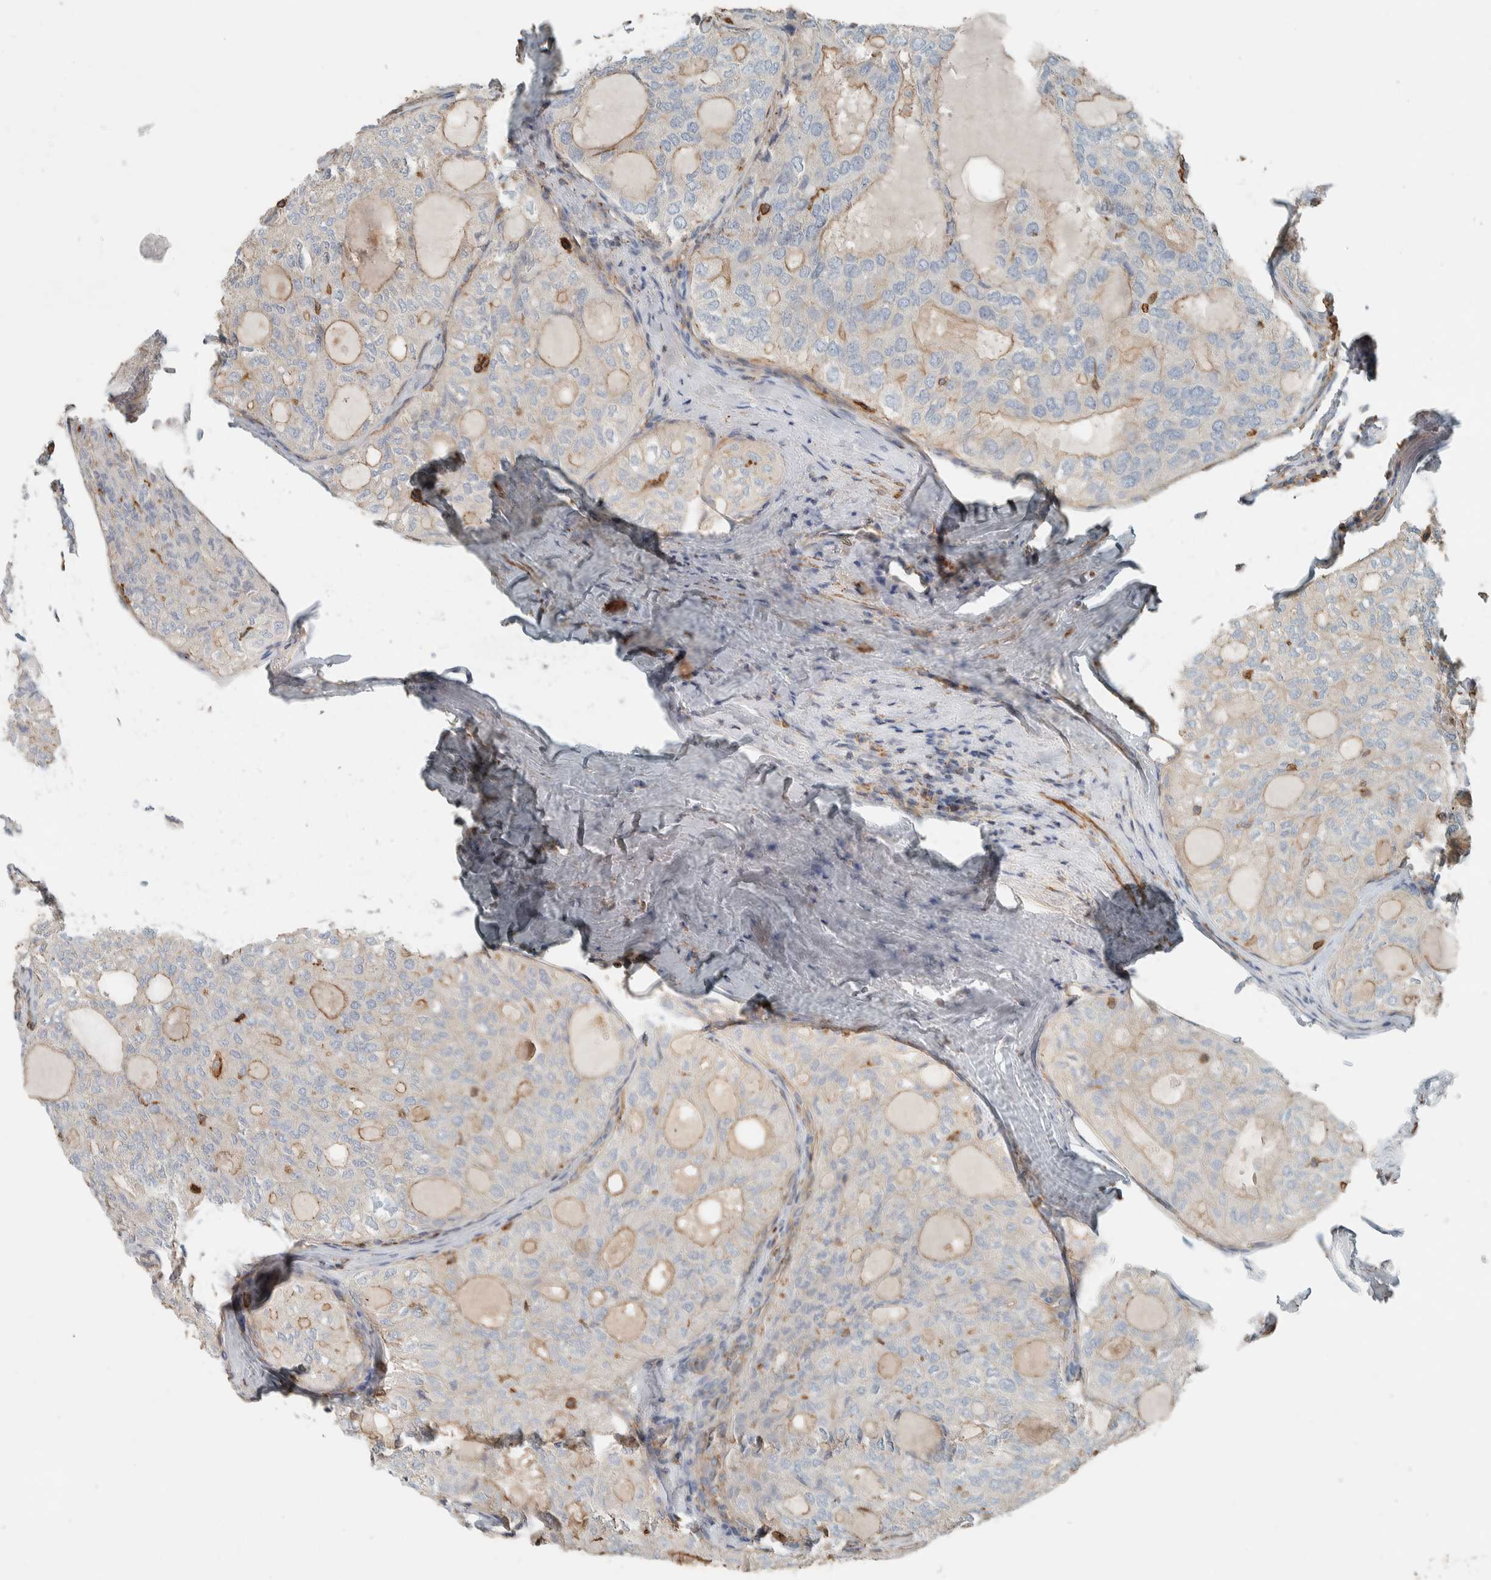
{"staining": {"intensity": "moderate", "quantity": "25%-75%", "location": "cytoplasmic/membranous"}, "tissue": "thyroid cancer", "cell_type": "Tumor cells", "image_type": "cancer", "snomed": [{"axis": "morphology", "description": "Follicular adenoma carcinoma, NOS"}, {"axis": "topography", "description": "Thyroid gland"}], "caption": "This is an image of IHC staining of thyroid follicular adenoma carcinoma, which shows moderate positivity in the cytoplasmic/membranous of tumor cells.", "gene": "CTBP2", "patient": {"sex": "male", "age": 75}}